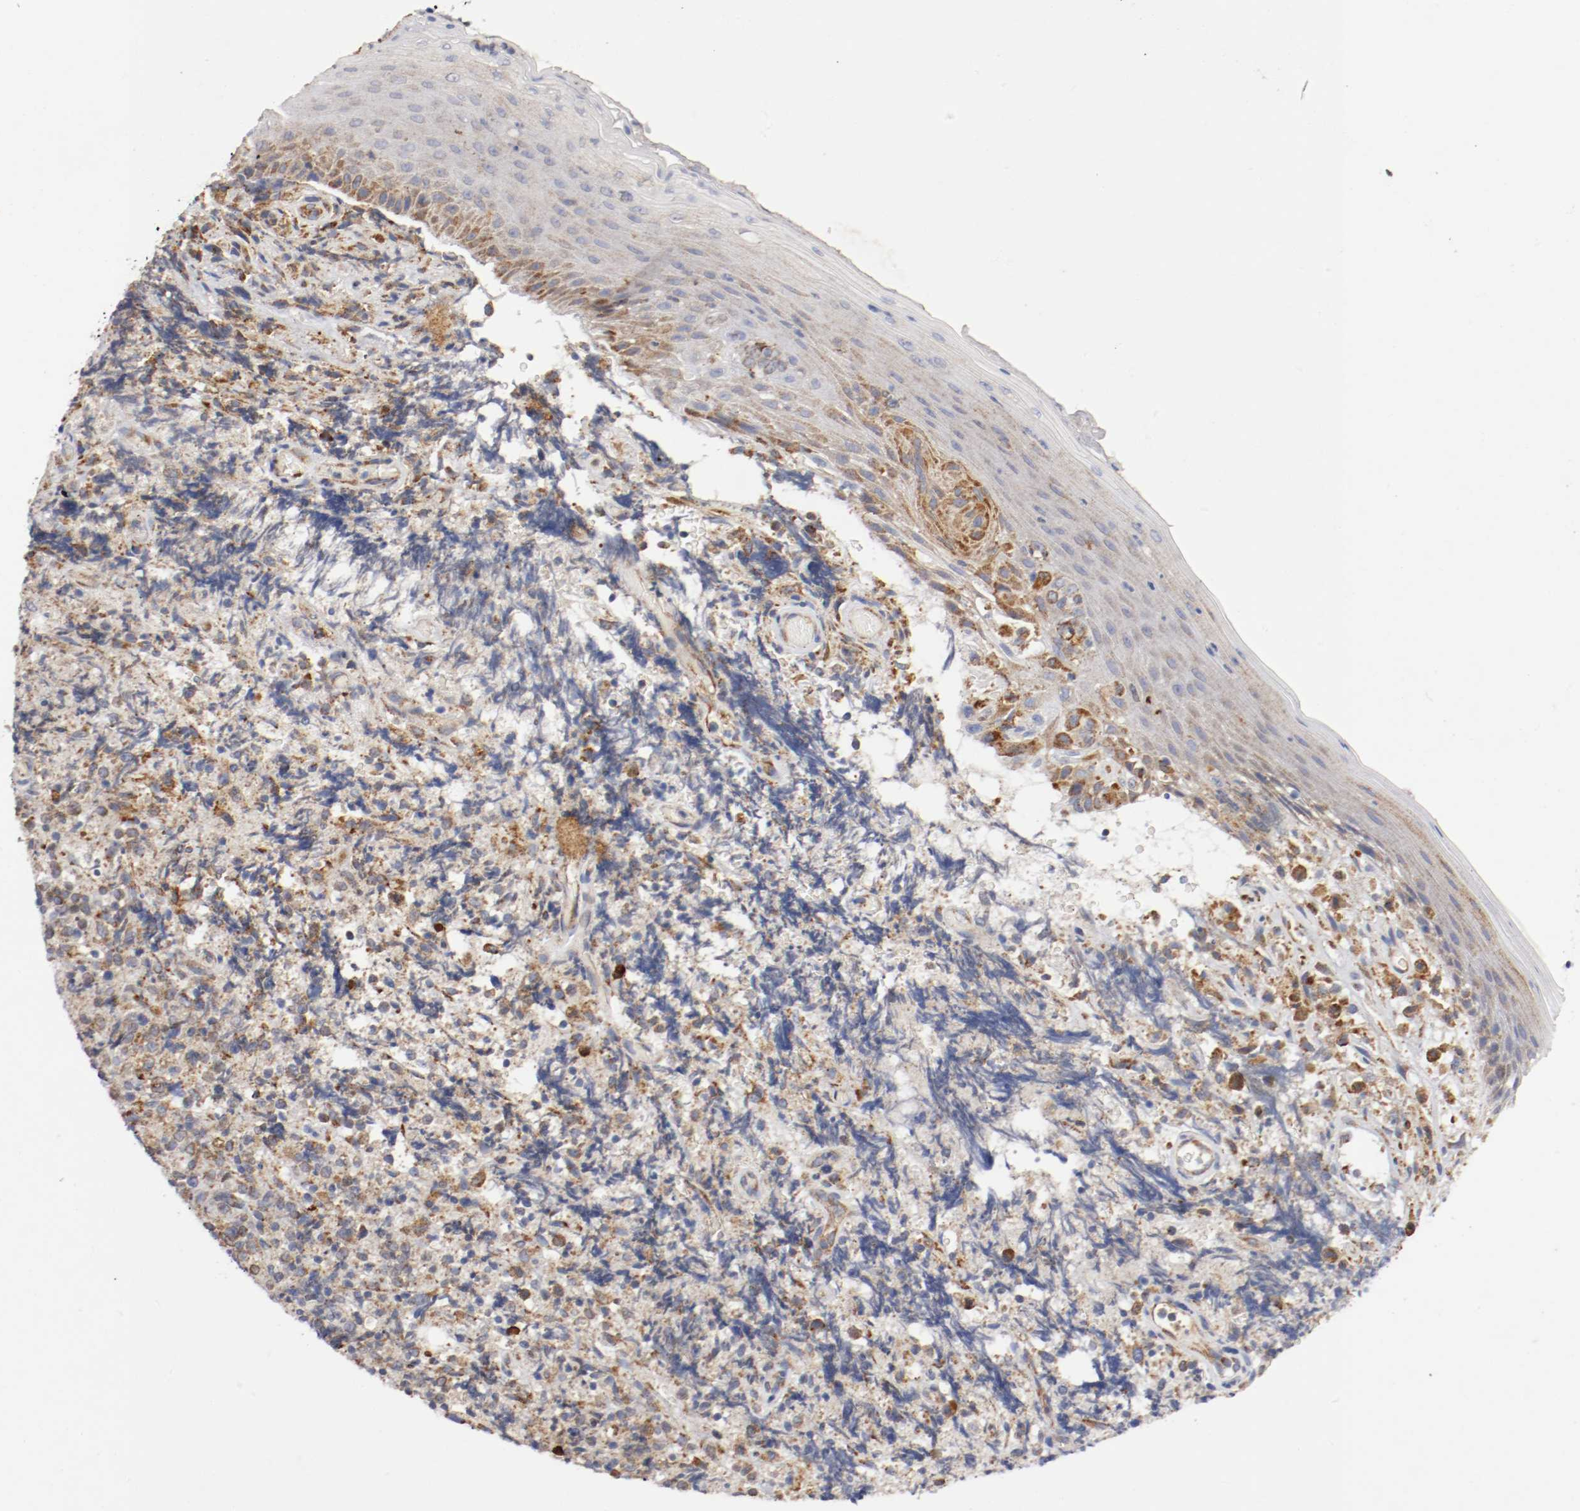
{"staining": {"intensity": "moderate", "quantity": ">75%", "location": "cytoplasmic/membranous"}, "tissue": "lymphoma", "cell_type": "Tumor cells", "image_type": "cancer", "snomed": [{"axis": "morphology", "description": "Malignant lymphoma, non-Hodgkin's type, High grade"}, {"axis": "topography", "description": "Tonsil"}], "caption": "Lymphoma tissue exhibits moderate cytoplasmic/membranous positivity in approximately >75% of tumor cells", "gene": "TRAF2", "patient": {"sex": "female", "age": 36}}